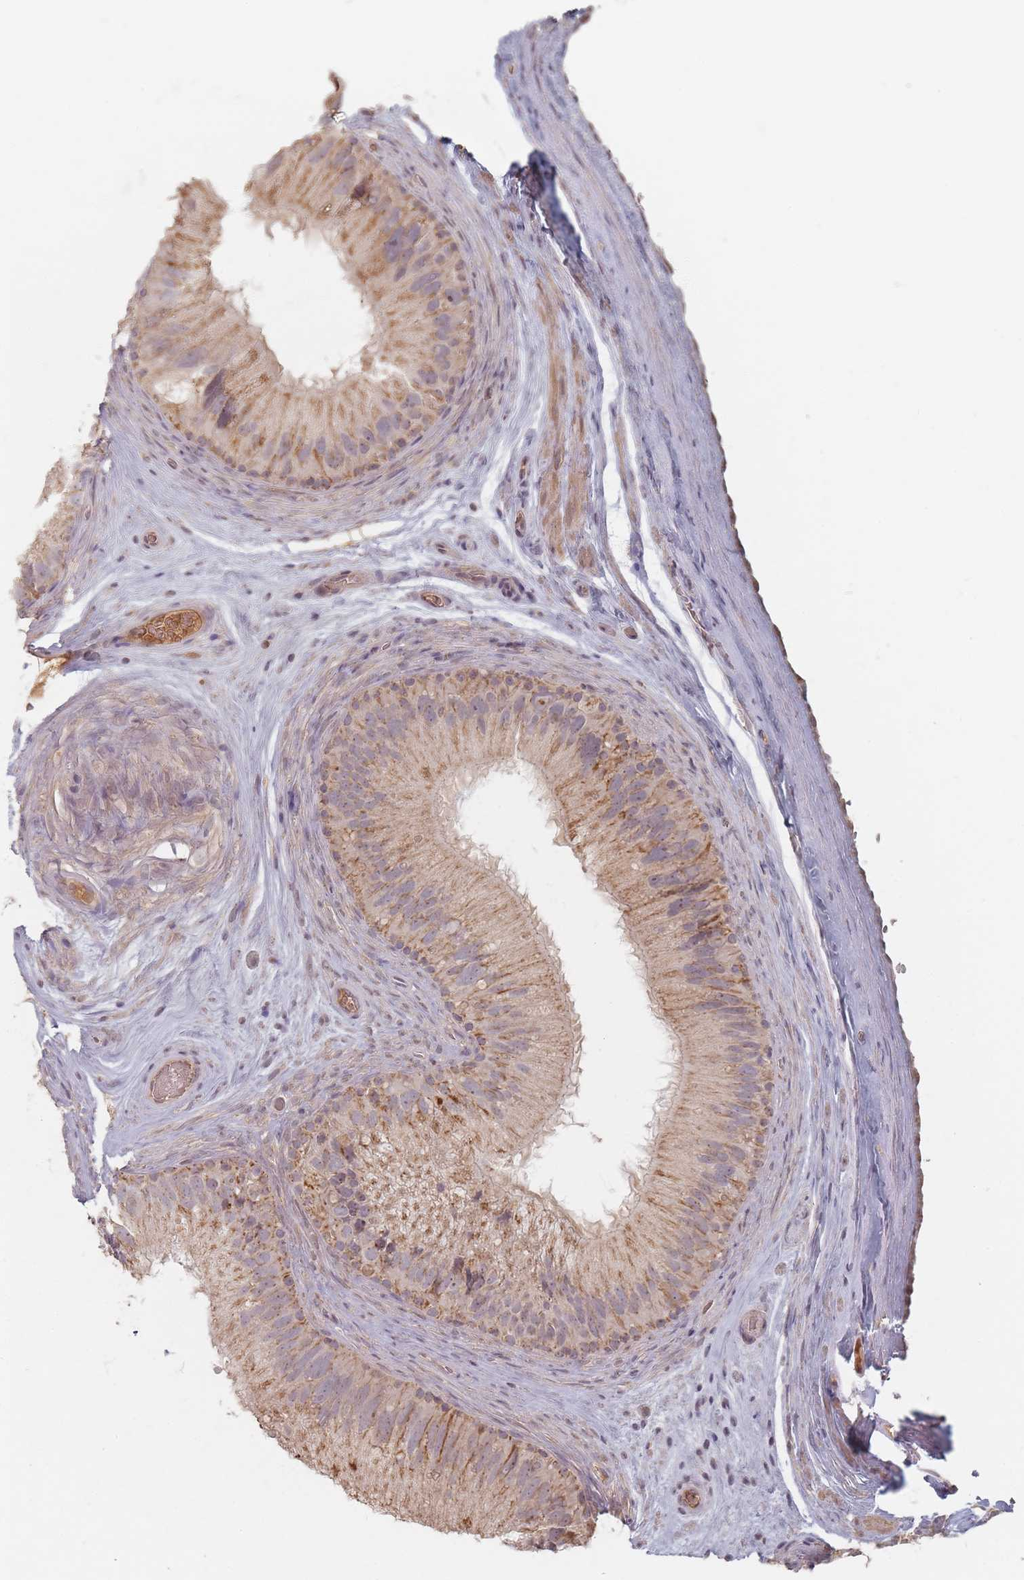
{"staining": {"intensity": "moderate", "quantity": "25%-75%", "location": "cytoplasmic/membranous"}, "tissue": "epididymis", "cell_type": "Glandular cells", "image_type": "normal", "snomed": [{"axis": "morphology", "description": "Normal tissue, NOS"}, {"axis": "topography", "description": "Epididymis"}], "caption": "Approximately 25%-75% of glandular cells in normal epididymis demonstrate moderate cytoplasmic/membranous protein positivity as visualized by brown immunohistochemical staining.", "gene": "OR2M4", "patient": {"sex": "male", "age": 50}}